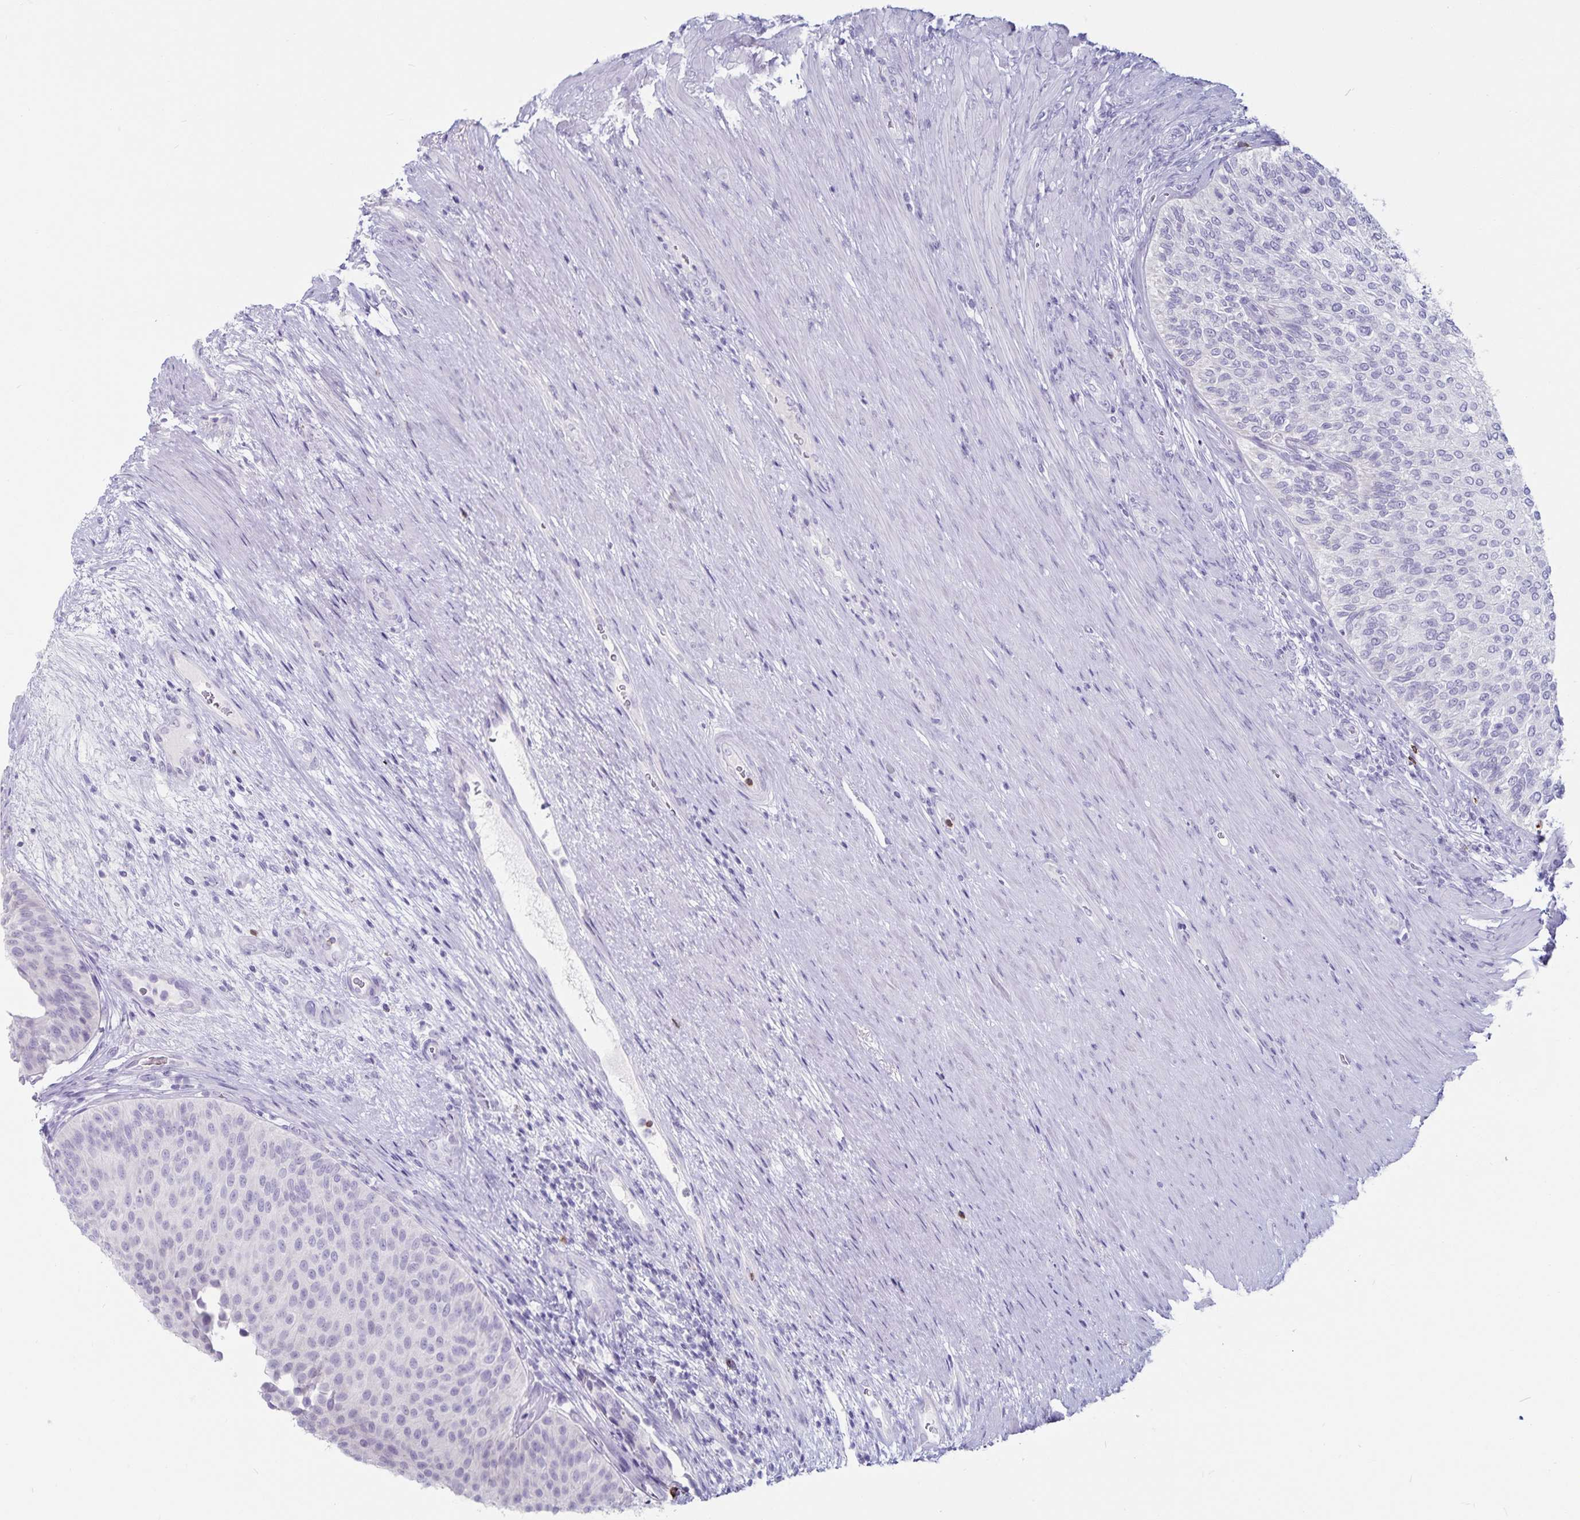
{"staining": {"intensity": "negative", "quantity": "none", "location": "none"}, "tissue": "urinary bladder", "cell_type": "Urothelial cells", "image_type": "normal", "snomed": [{"axis": "morphology", "description": "Normal tissue, NOS"}, {"axis": "topography", "description": "Urinary bladder"}, {"axis": "topography", "description": "Prostate"}], "caption": "Protein analysis of unremarkable urinary bladder demonstrates no significant positivity in urothelial cells. (IHC, brightfield microscopy, high magnification).", "gene": "GNLY", "patient": {"sex": "male", "age": 77}}